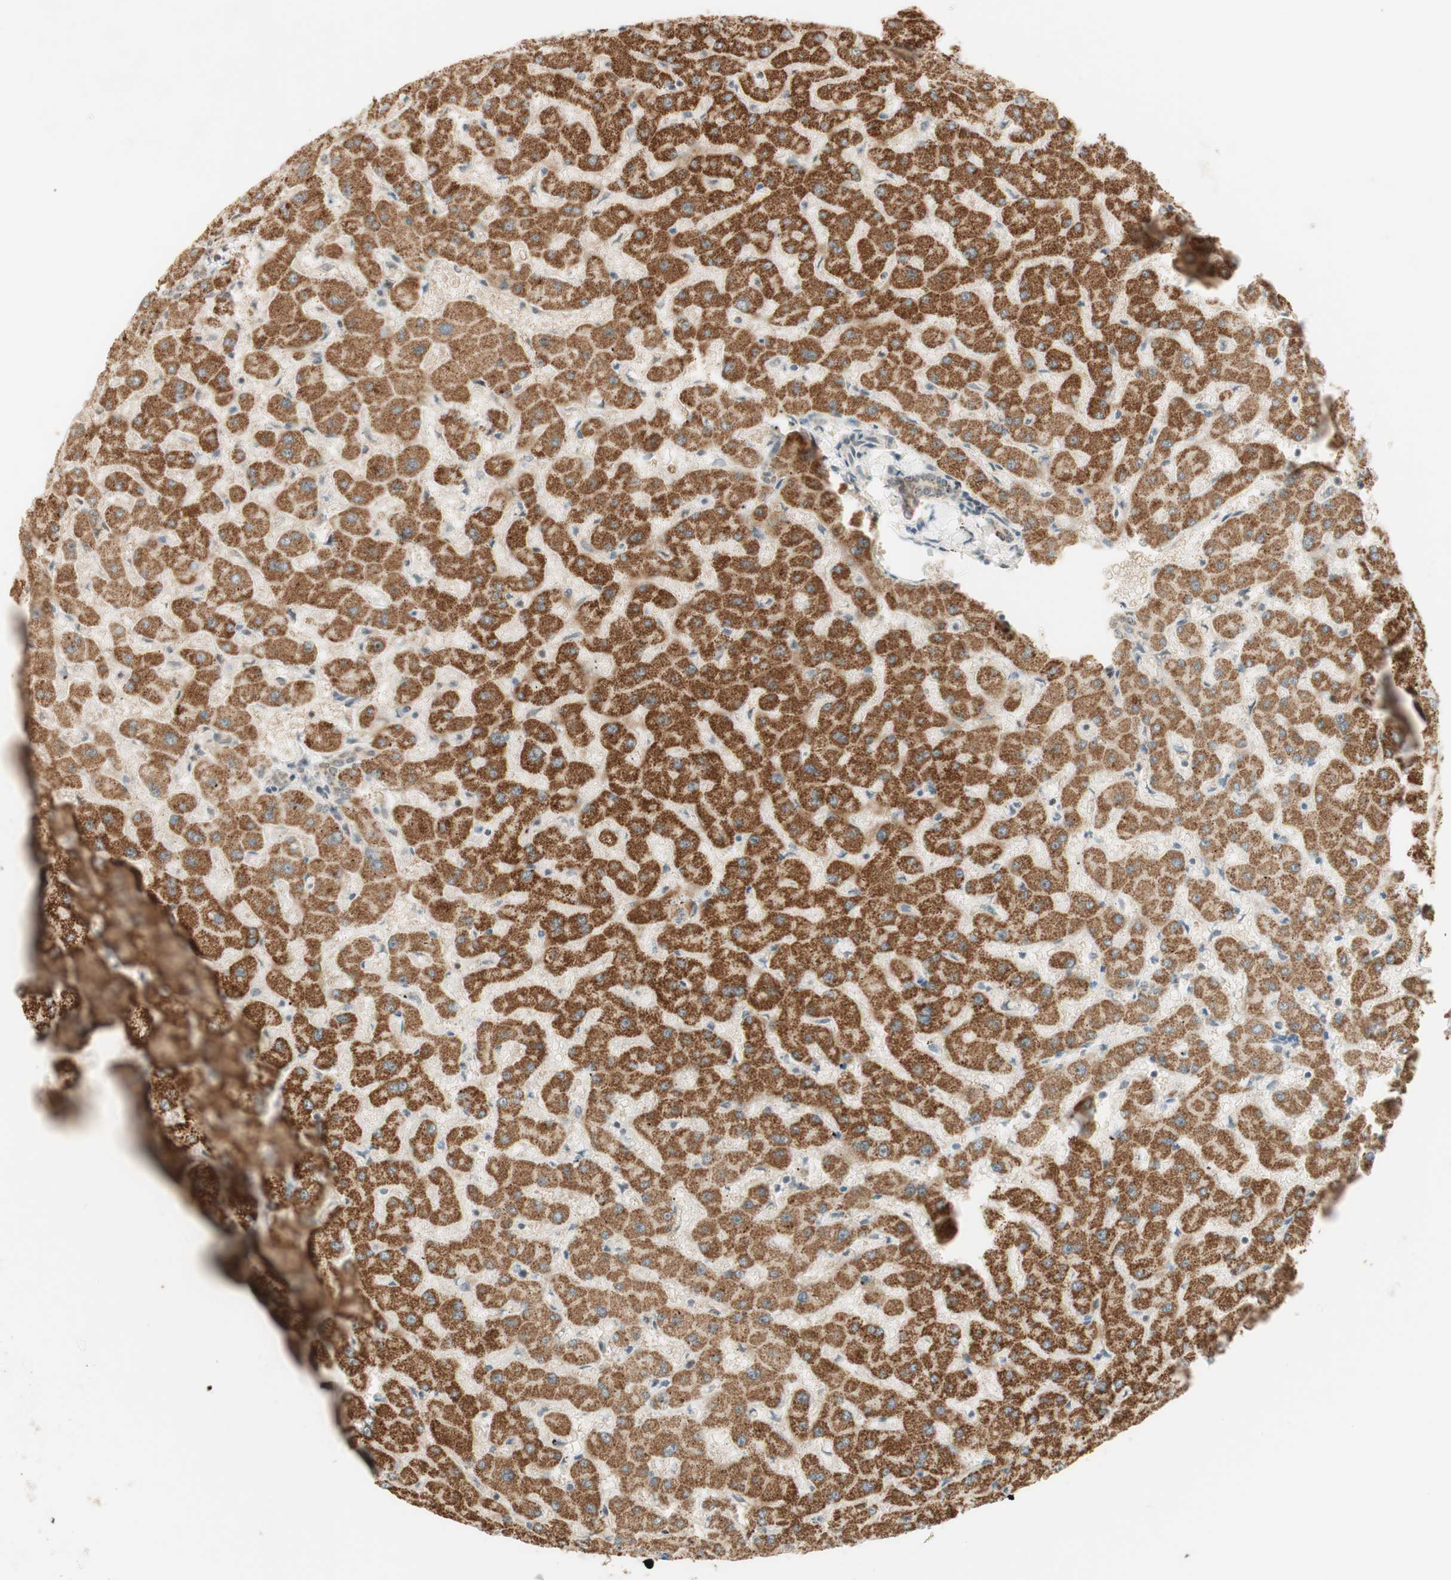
{"staining": {"intensity": "weak", "quantity": "25%-75%", "location": "cytoplasmic/membranous"}, "tissue": "liver", "cell_type": "Cholangiocytes", "image_type": "normal", "snomed": [{"axis": "morphology", "description": "Normal tissue, NOS"}, {"axis": "topography", "description": "Liver"}], "caption": "Liver stained with a protein marker displays weak staining in cholangiocytes.", "gene": "ZNF782", "patient": {"sex": "female", "age": 63}}